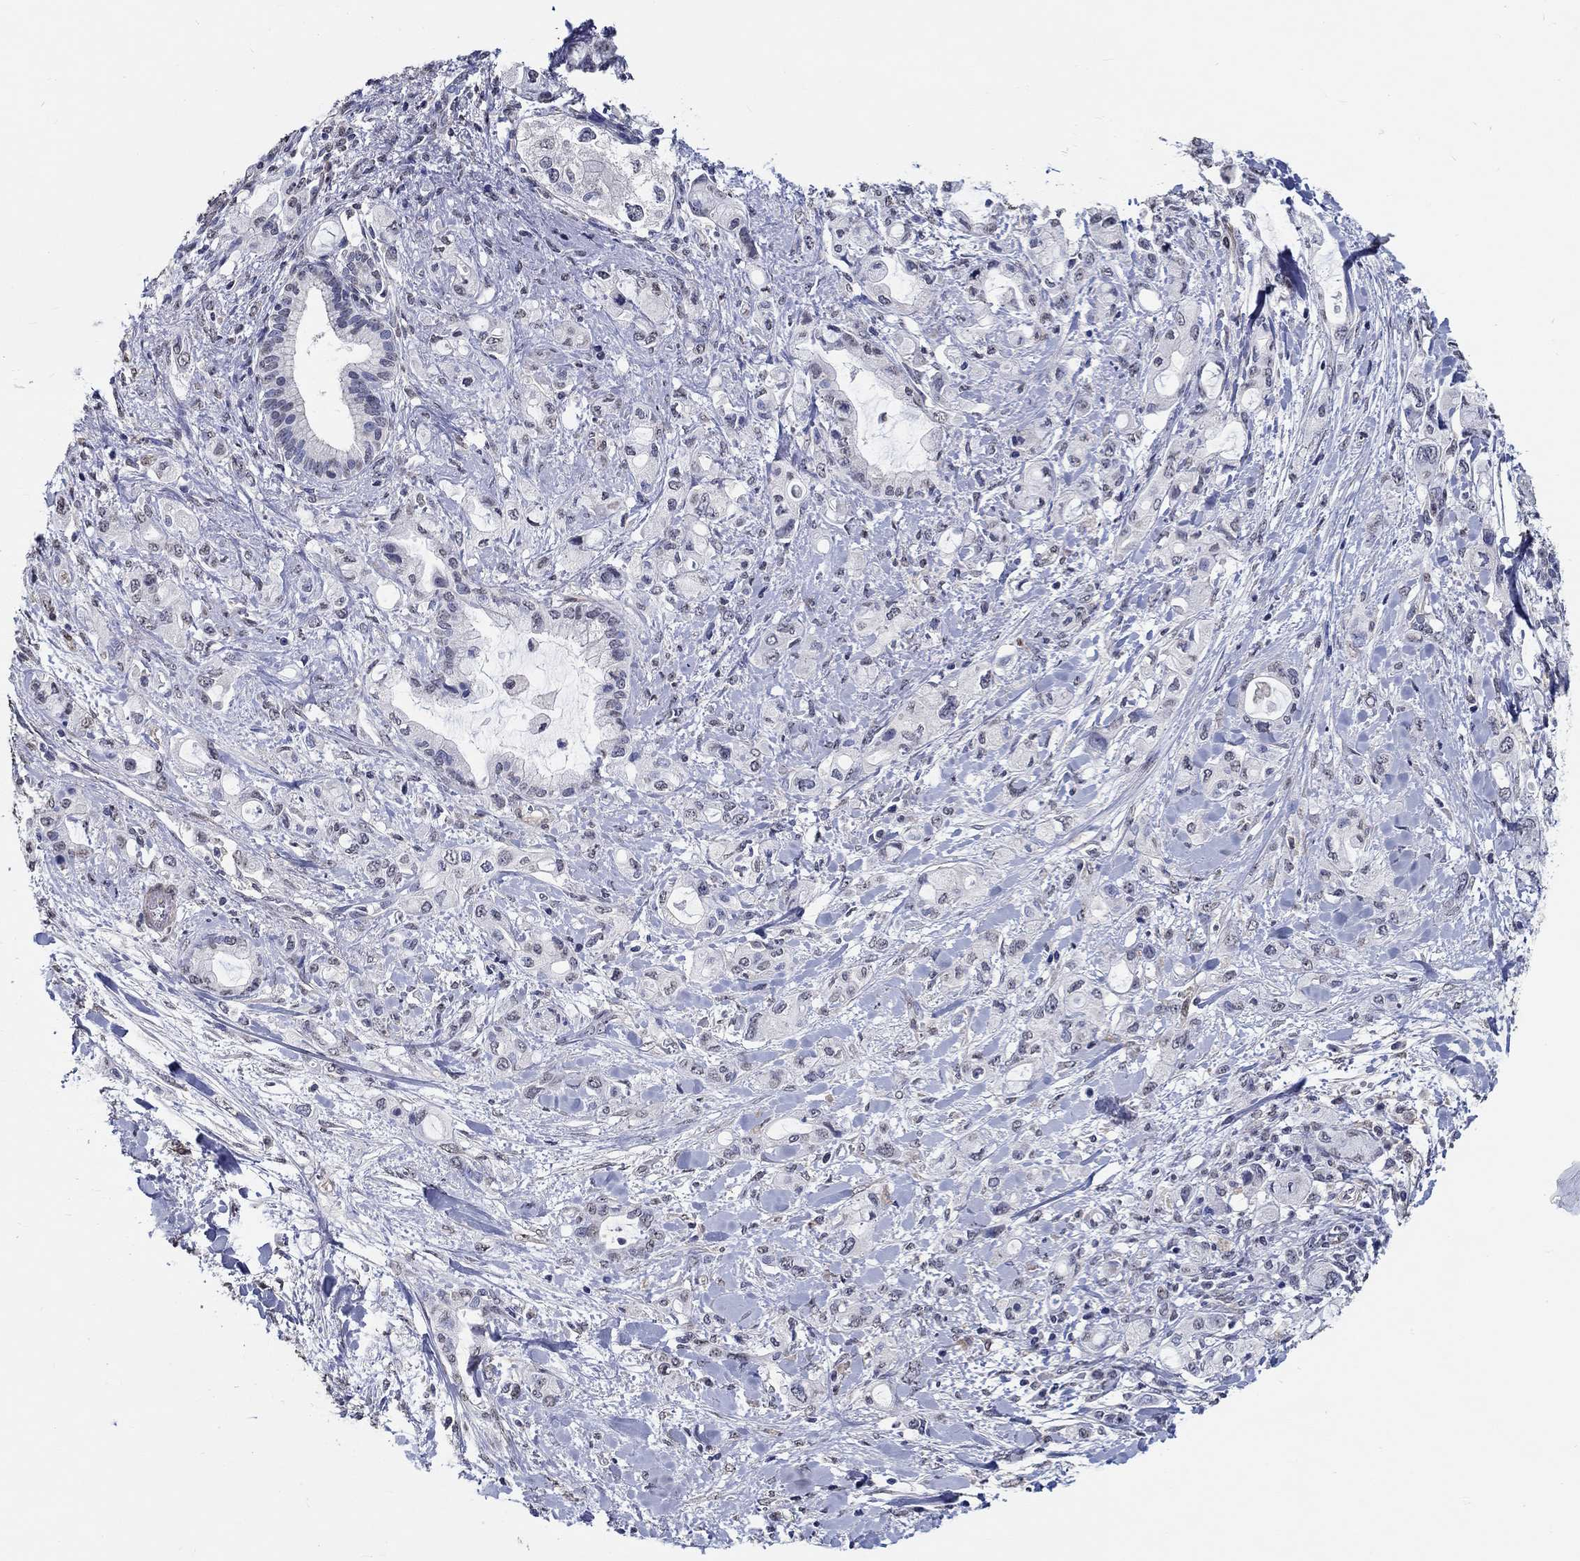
{"staining": {"intensity": "negative", "quantity": "none", "location": "none"}, "tissue": "pancreatic cancer", "cell_type": "Tumor cells", "image_type": "cancer", "snomed": [{"axis": "morphology", "description": "Adenocarcinoma, NOS"}, {"axis": "topography", "description": "Pancreas"}], "caption": "Histopathology image shows no protein staining in tumor cells of pancreatic cancer (adenocarcinoma) tissue. The staining is performed using DAB brown chromogen with nuclei counter-stained in using hematoxylin.", "gene": "PDE1B", "patient": {"sex": "female", "age": 56}}